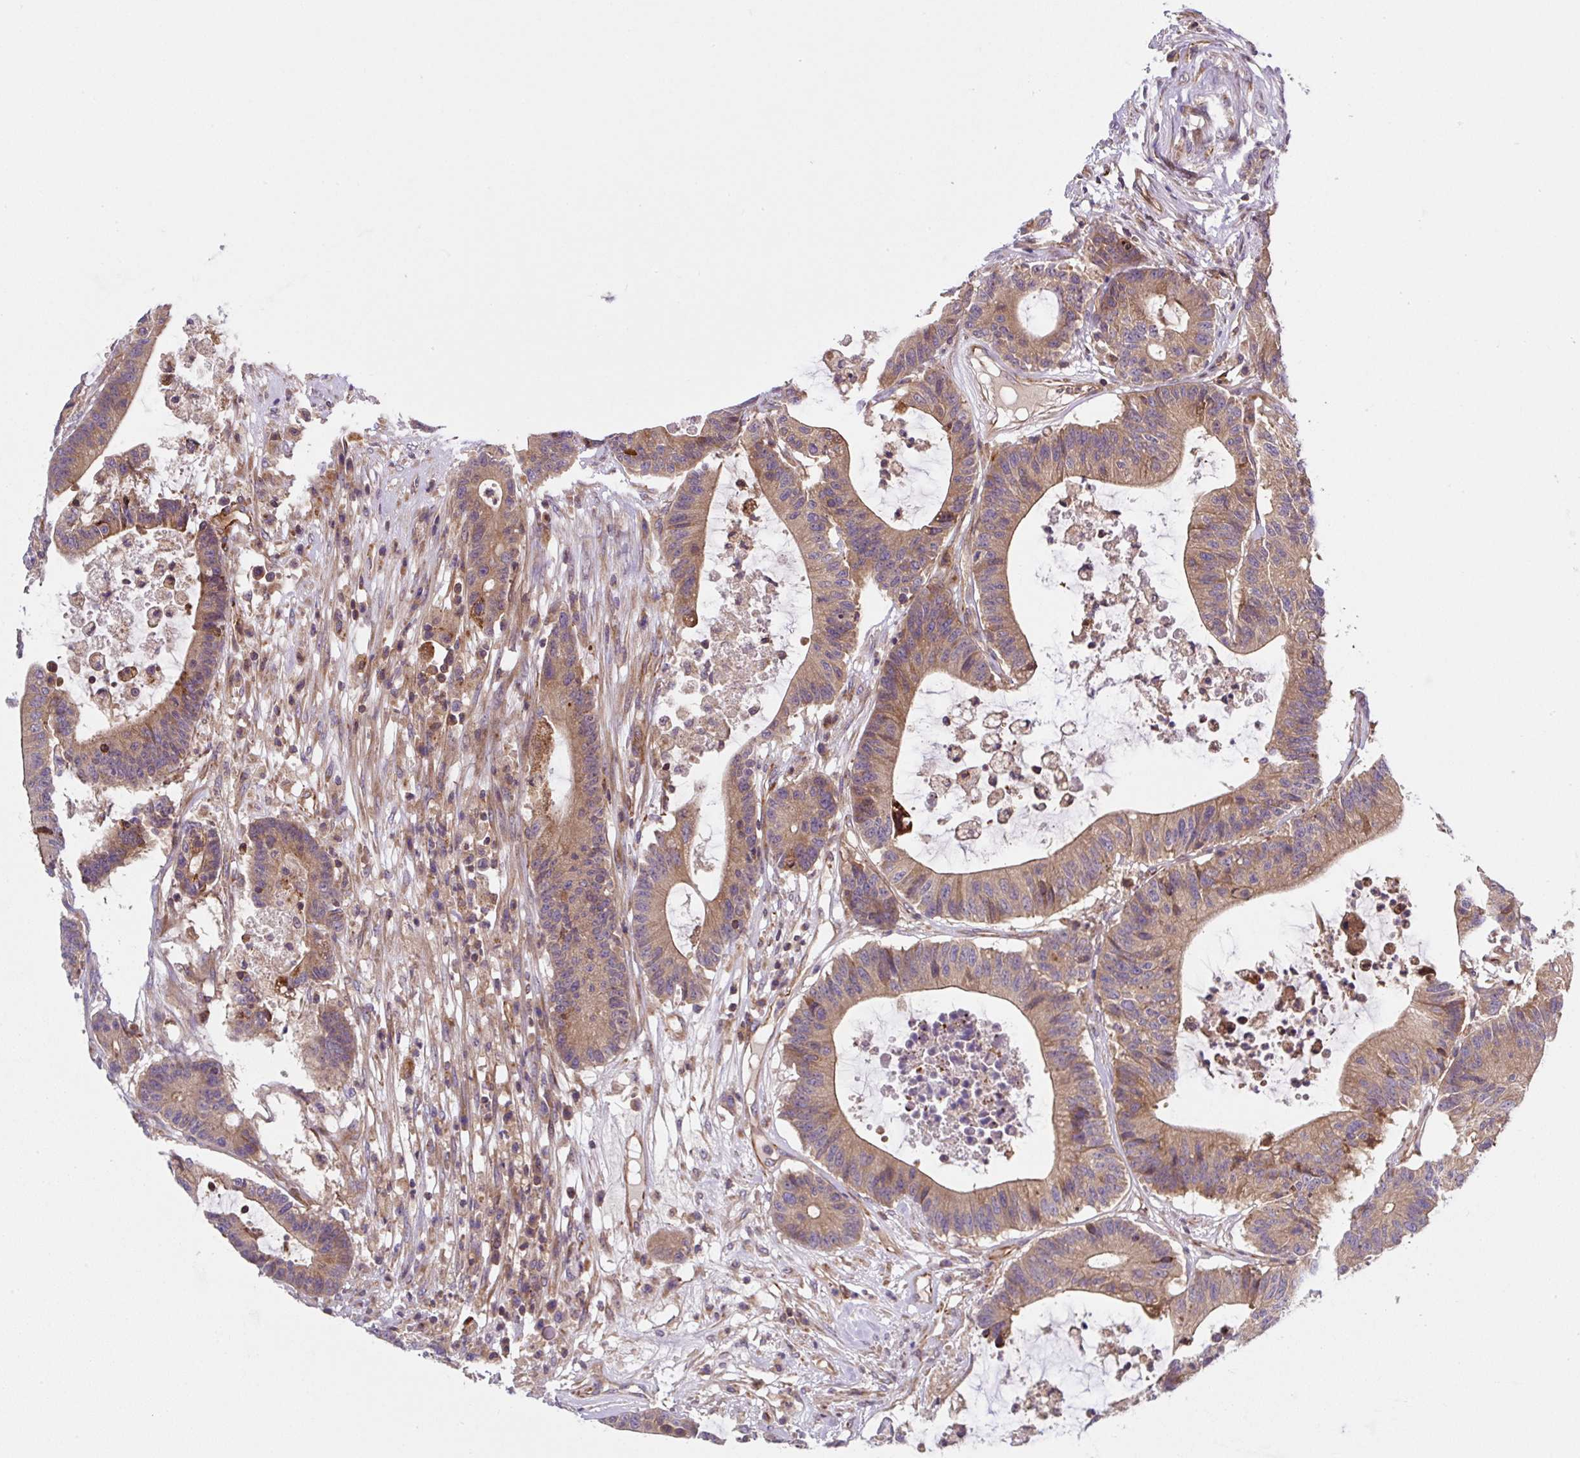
{"staining": {"intensity": "moderate", "quantity": ">75%", "location": "cytoplasmic/membranous"}, "tissue": "colorectal cancer", "cell_type": "Tumor cells", "image_type": "cancer", "snomed": [{"axis": "morphology", "description": "Adenocarcinoma, NOS"}, {"axis": "topography", "description": "Colon"}], "caption": "Tumor cells display medium levels of moderate cytoplasmic/membranous positivity in about >75% of cells in human adenocarcinoma (colorectal). The protein is shown in brown color, while the nuclei are stained blue.", "gene": "APOBEC3D", "patient": {"sex": "female", "age": 84}}